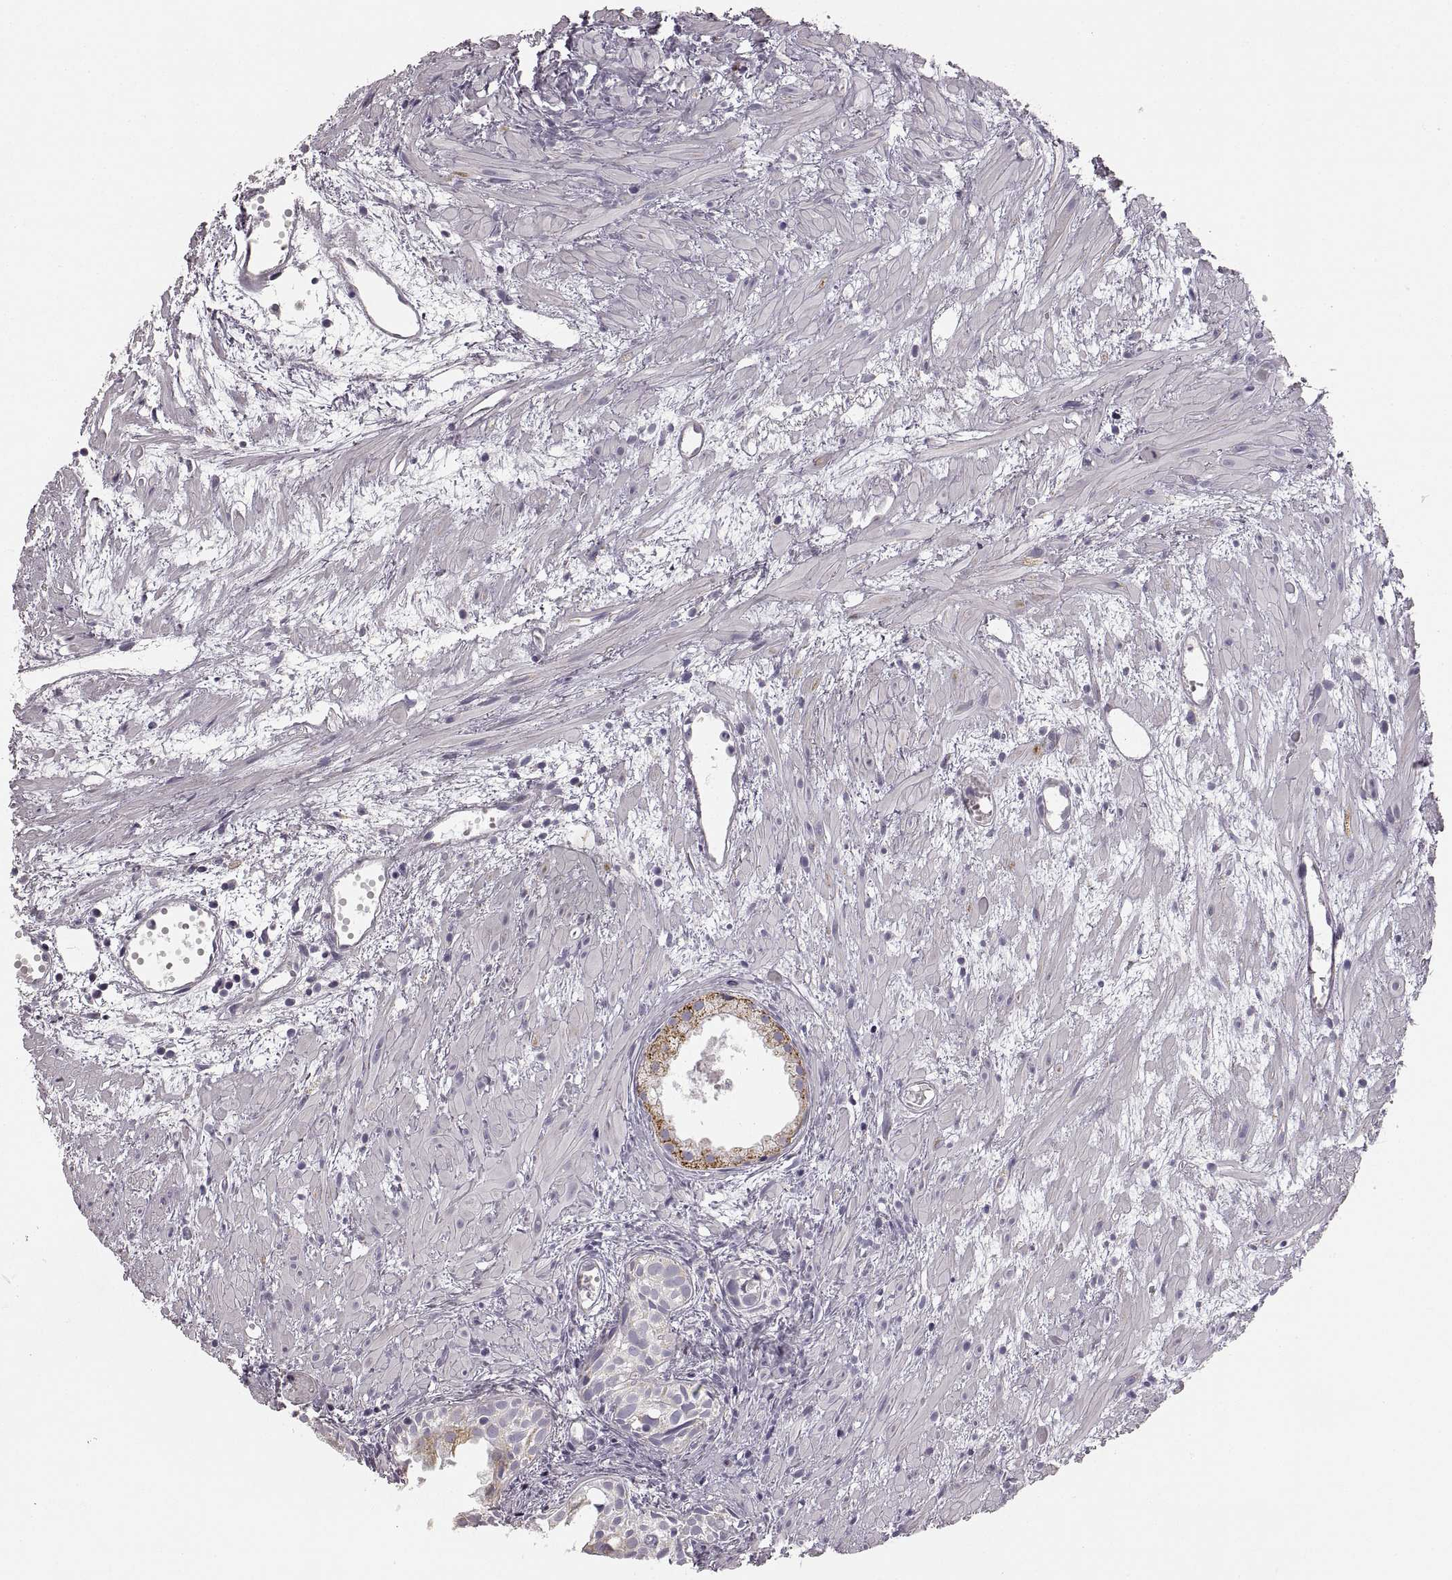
{"staining": {"intensity": "negative", "quantity": "none", "location": "none"}, "tissue": "prostate cancer", "cell_type": "Tumor cells", "image_type": "cancer", "snomed": [{"axis": "morphology", "description": "Adenocarcinoma, High grade"}, {"axis": "topography", "description": "Prostate"}], "caption": "This is a micrograph of IHC staining of prostate cancer, which shows no expression in tumor cells.", "gene": "RDH13", "patient": {"sex": "male", "age": 79}}